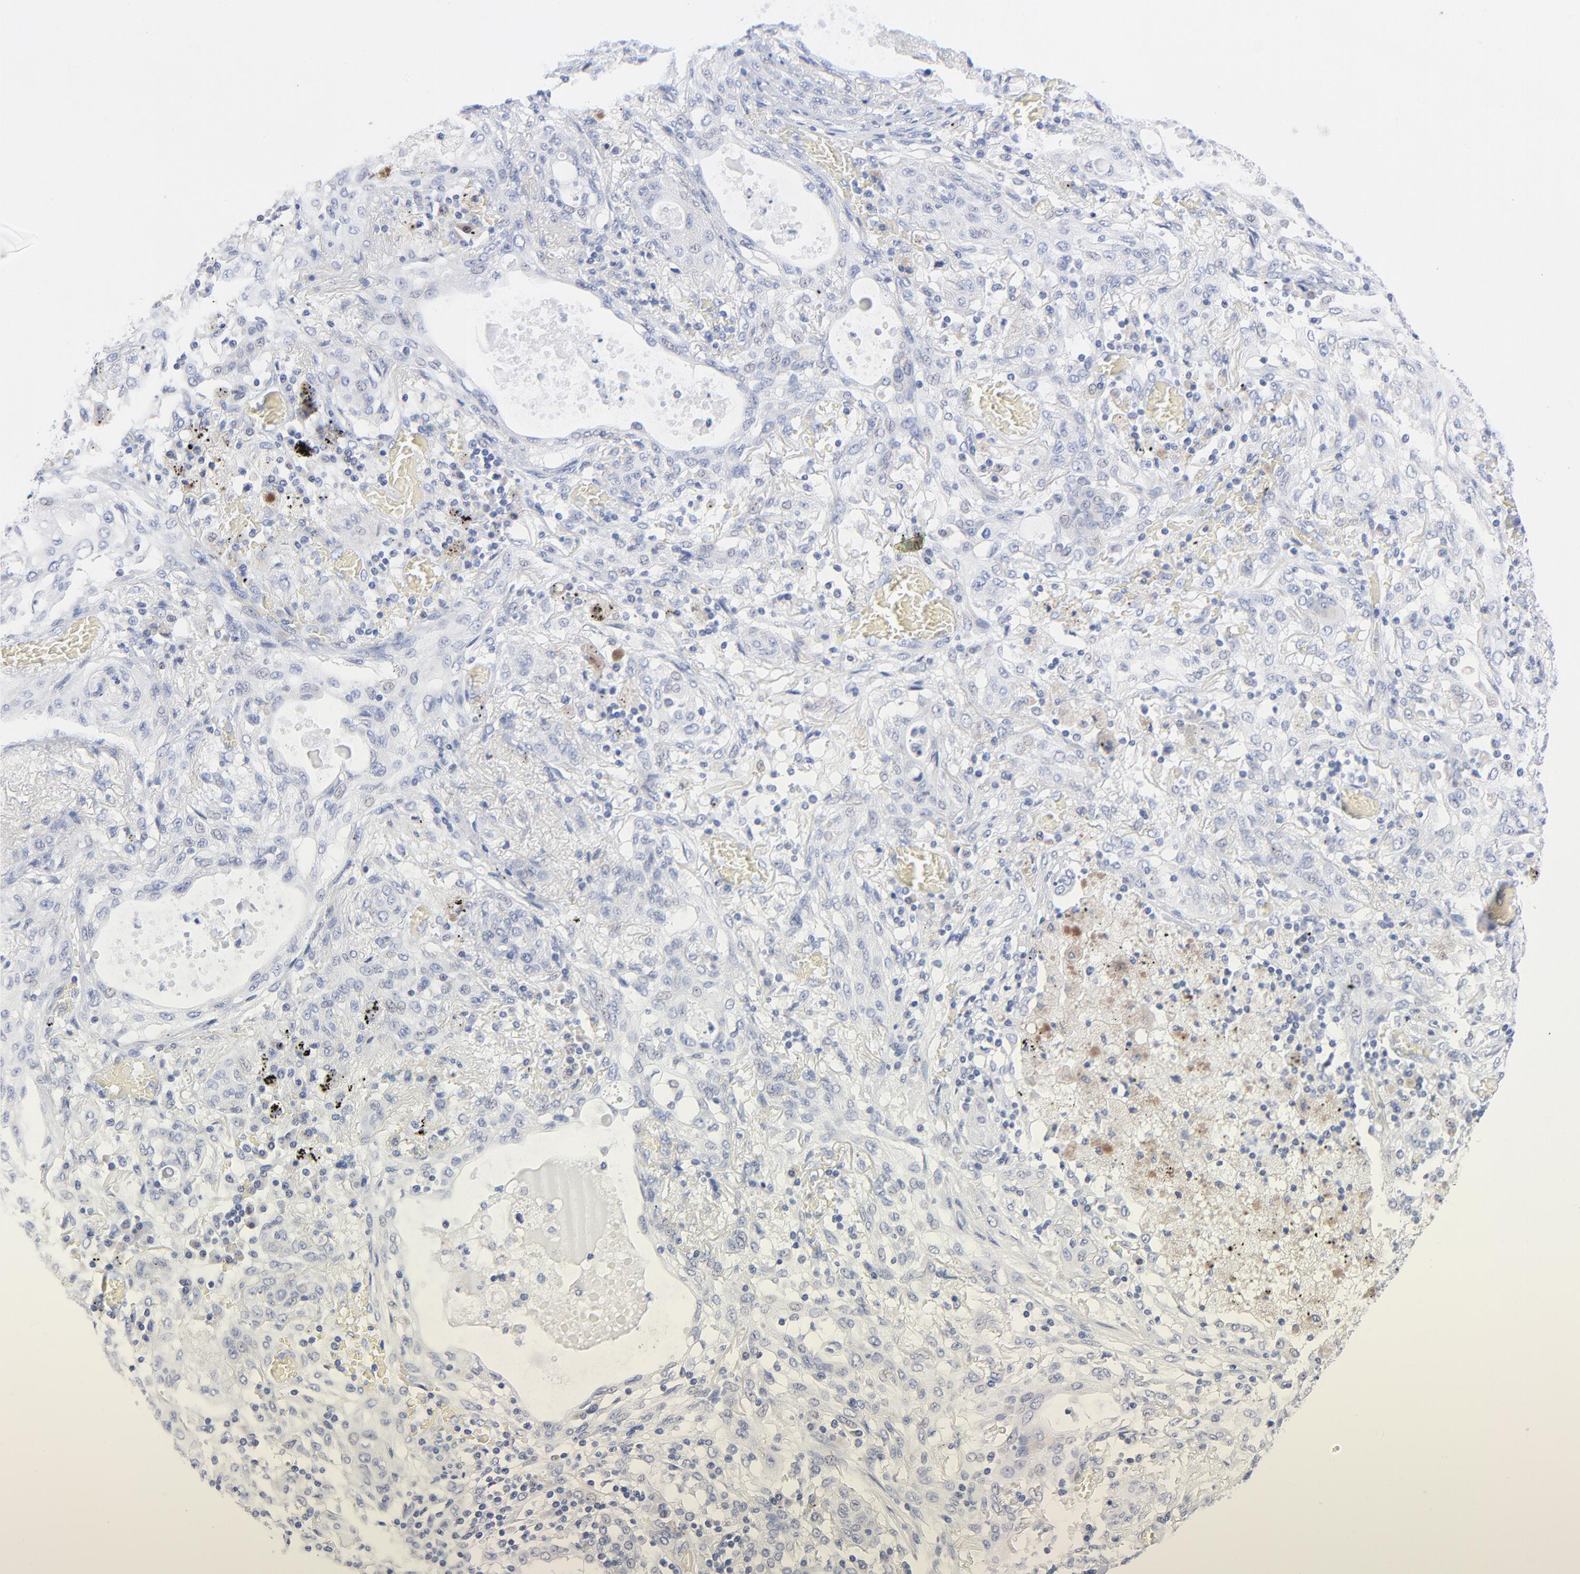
{"staining": {"intensity": "negative", "quantity": "none", "location": "none"}, "tissue": "lung cancer", "cell_type": "Tumor cells", "image_type": "cancer", "snomed": [{"axis": "morphology", "description": "Squamous cell carcinoma, NOS"}, {"axis": "topography", "description": "Lung"}], "caption": "Immunohistochemical staining of lung cancer (squamous cell carcinoma) shows no significant positivity in tumor cells.", "gene": "CHCHD10", "patient": {"sex": "female", "age": 47}}